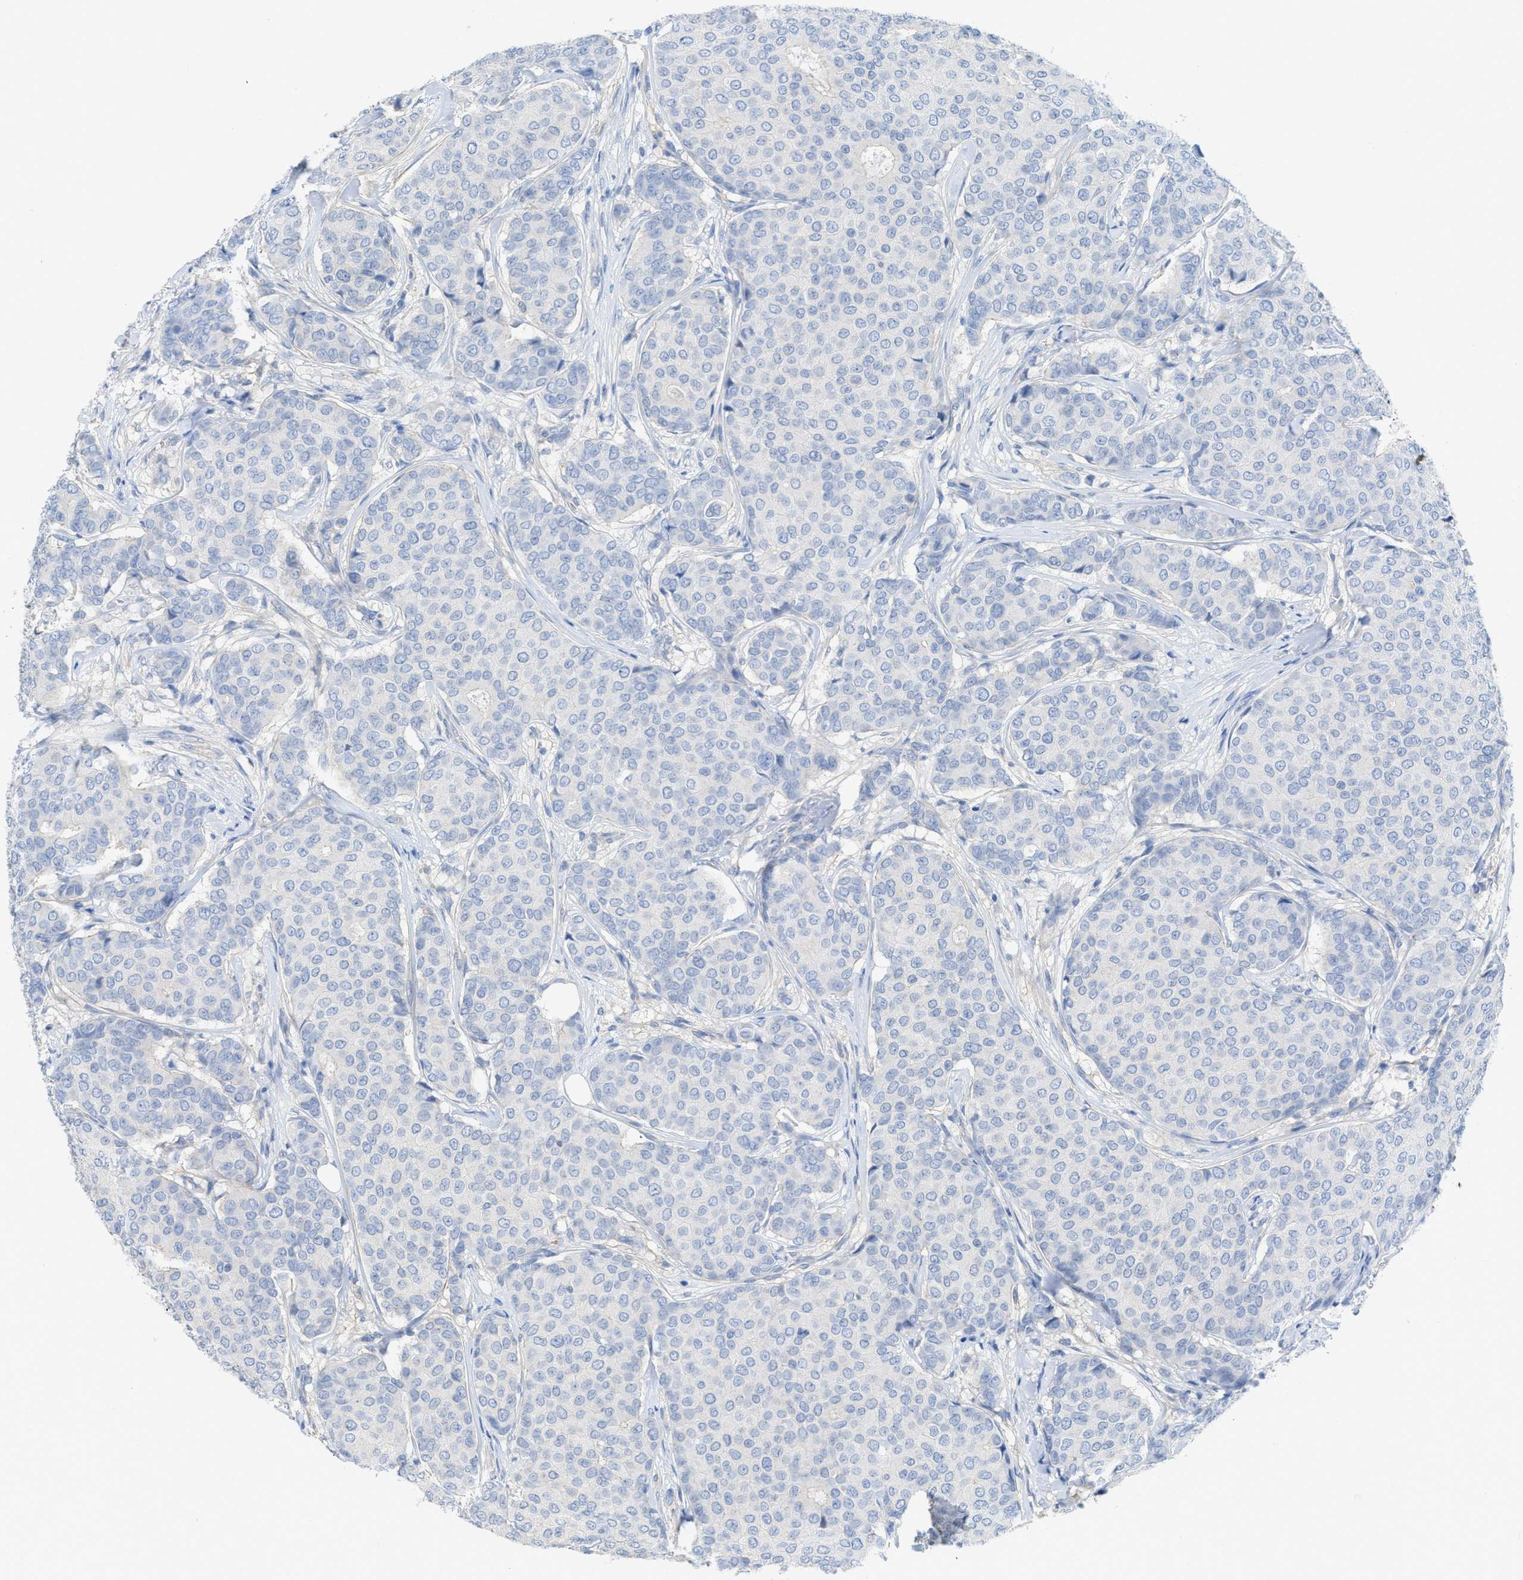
{"staining": {"intensity": "negative", "quantity": "none", "location": "none"}, "tissue": "breast cancer", "cell_type": "Tumor cells", "image_type": "cancer", "snomed": [{"axis": "morphology", "description": "Duct carcinoma"}, {"axis": "topography", "description": "Breast"}], "caption": "An image of breast cancer stained for a protein shows no brown staining in tumor cells.", "gene": "MYL3", "patient": {"sex": "female", "age": 75}}